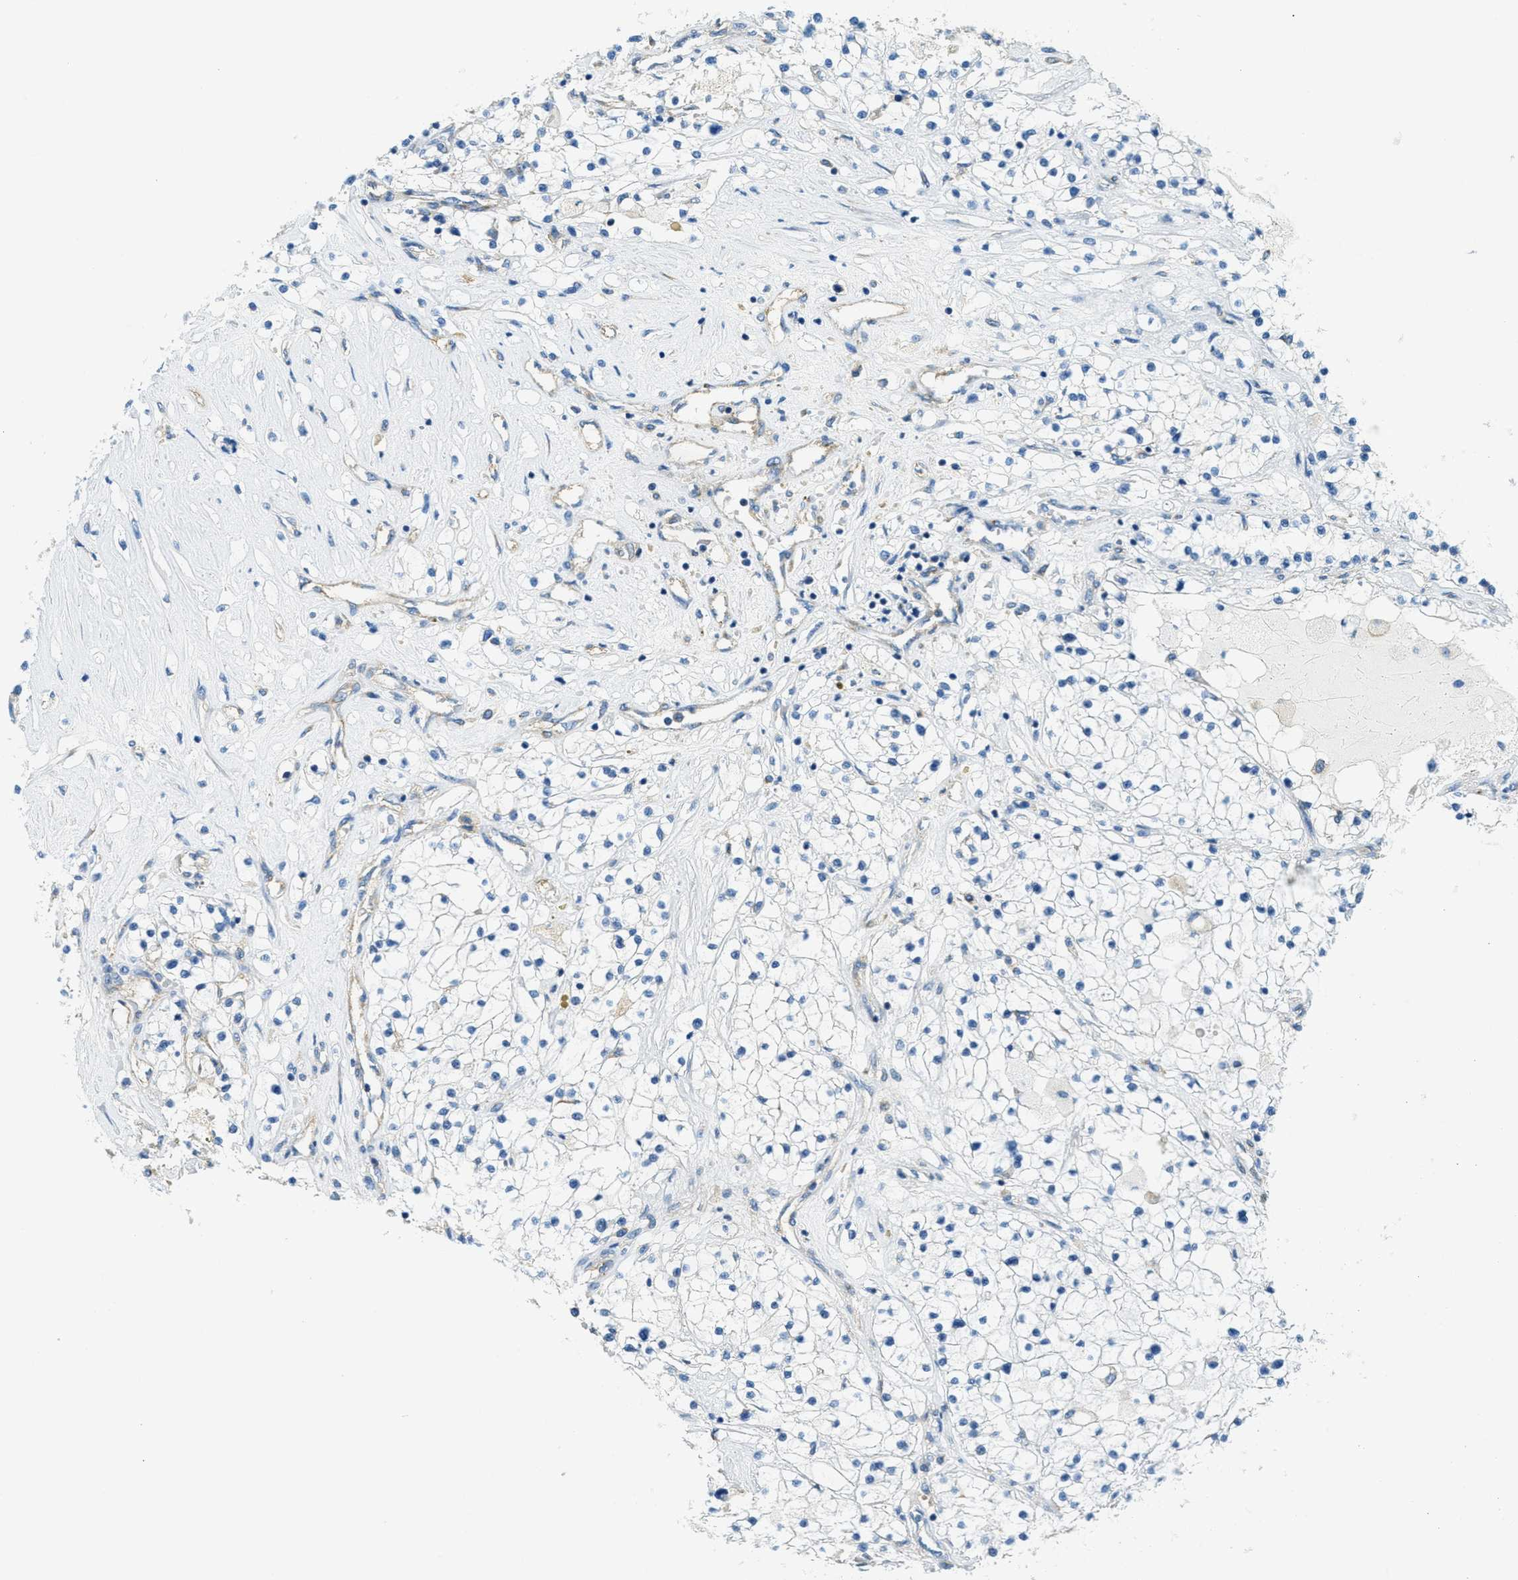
{"staining": {"intensity": "negative", "quantity": "none", "location": "none"}, "tissue": "renal cancer", "cell_type": "Tumor cells", "image_type": "cancer", "snomed": [{"axis": "morphology", "description": "Adenocarcinoma, NOS"}, {"axis": "topography", "description": "Kidney"}], "caption": "An immunohistochemistry histopathology image of renal cancer (adenocarcinoma) is shown. There is no staining in tumor cells of renal cancer (adenocarcinoma).", "gene": "AP2B1", "patient": {"sex": "male", "age": 68}}